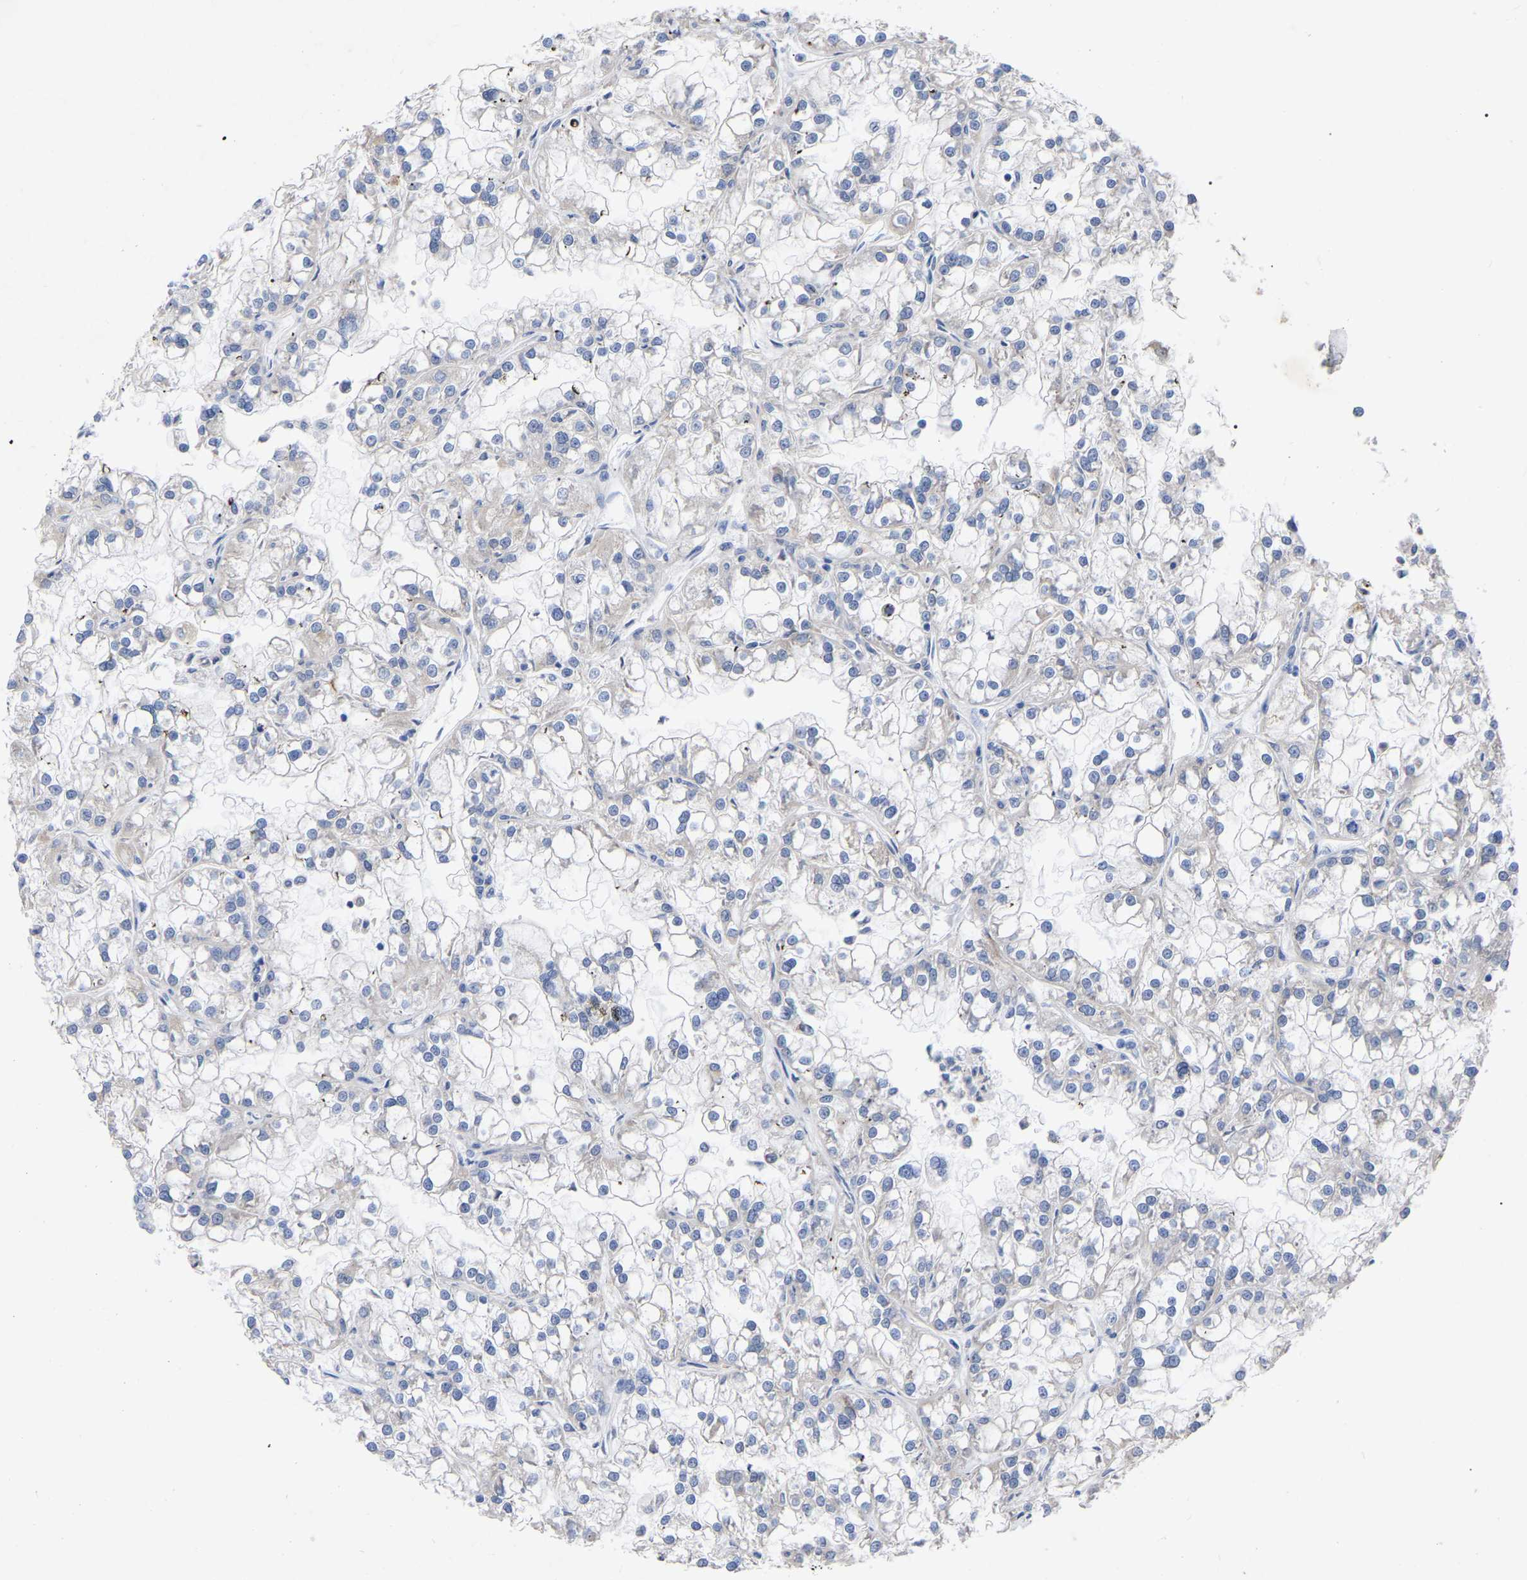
{"staining": {"intensity": "negative", "quantity": "none", "location": "none"}, "tissue": "renal cancer", "cell_type": "Tumor cells", "image_type": "cancer", "snomed": [{"axis": "morphology", "description": "Adenocarcinoma, NOS"}, {"axis": "topography", "description": "Kidney"}], "caption": "The histopathology image exhibits no staining of tumor cells in renal cancer (adenocarcinoma). Nuclei are stained in blue.", "gene": "STRIP2", "patient": {"sex": "female", "age": 52}}